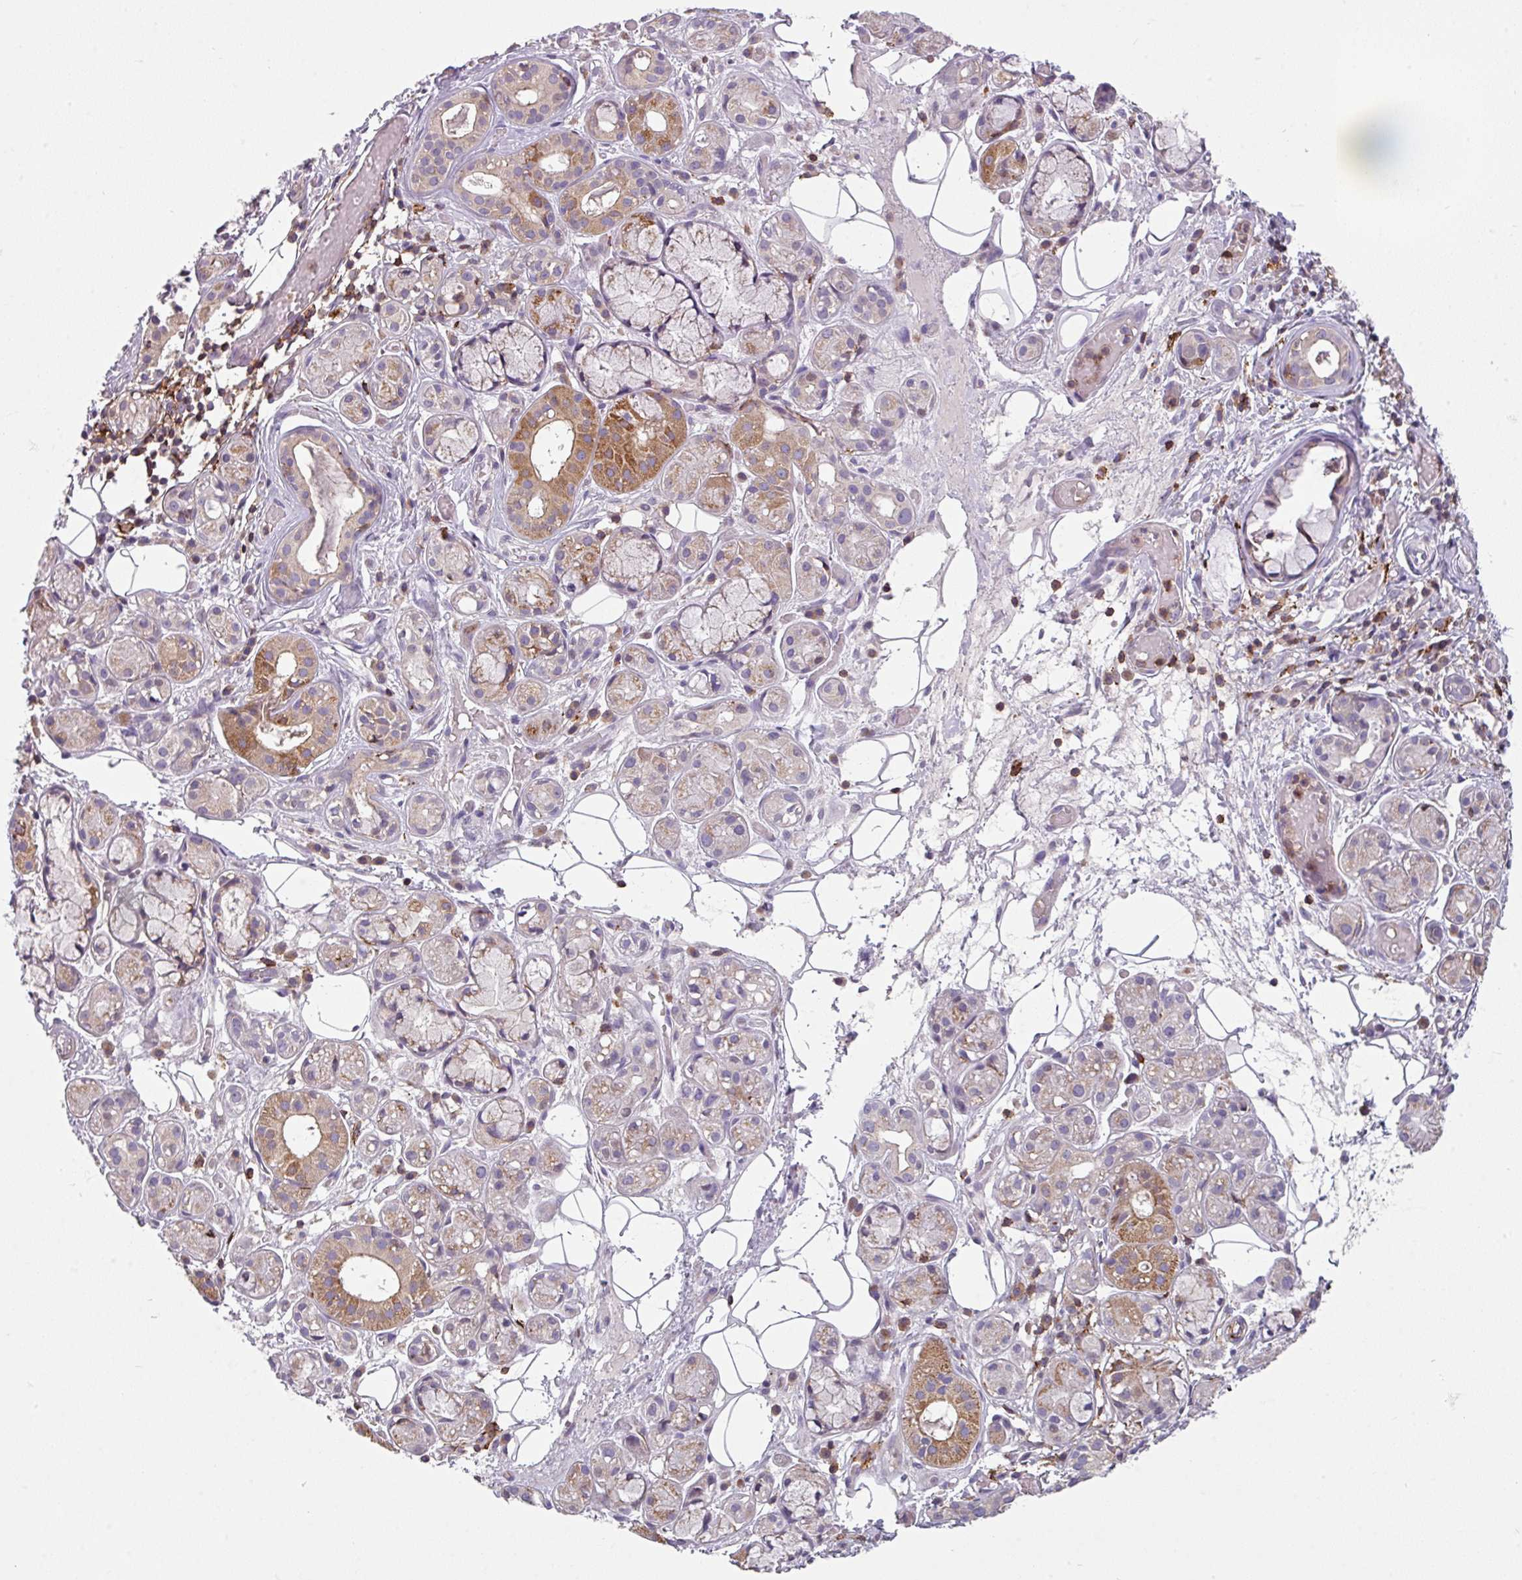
{"staining": {"intensity": "moderate", "quantity": "<25%", "location": "cytoplasmic/membranous"}, "tissue": "salivary gland", "cell_type": "Glandular cells", "image_type": "normal", "snomed": [{"axis": "morphology", "description": "Normal tissue, NOS"}, {"axis": "topography", "description": "Salivary gland"}], "caption": "A low amount of moderate cytoplasmic/membranous positivity is seen in approximately <25% of glandular cells in unremarkable salivary gland.", "gene": "NEDD9", "patient": {"sex": "male", "age": 82}}